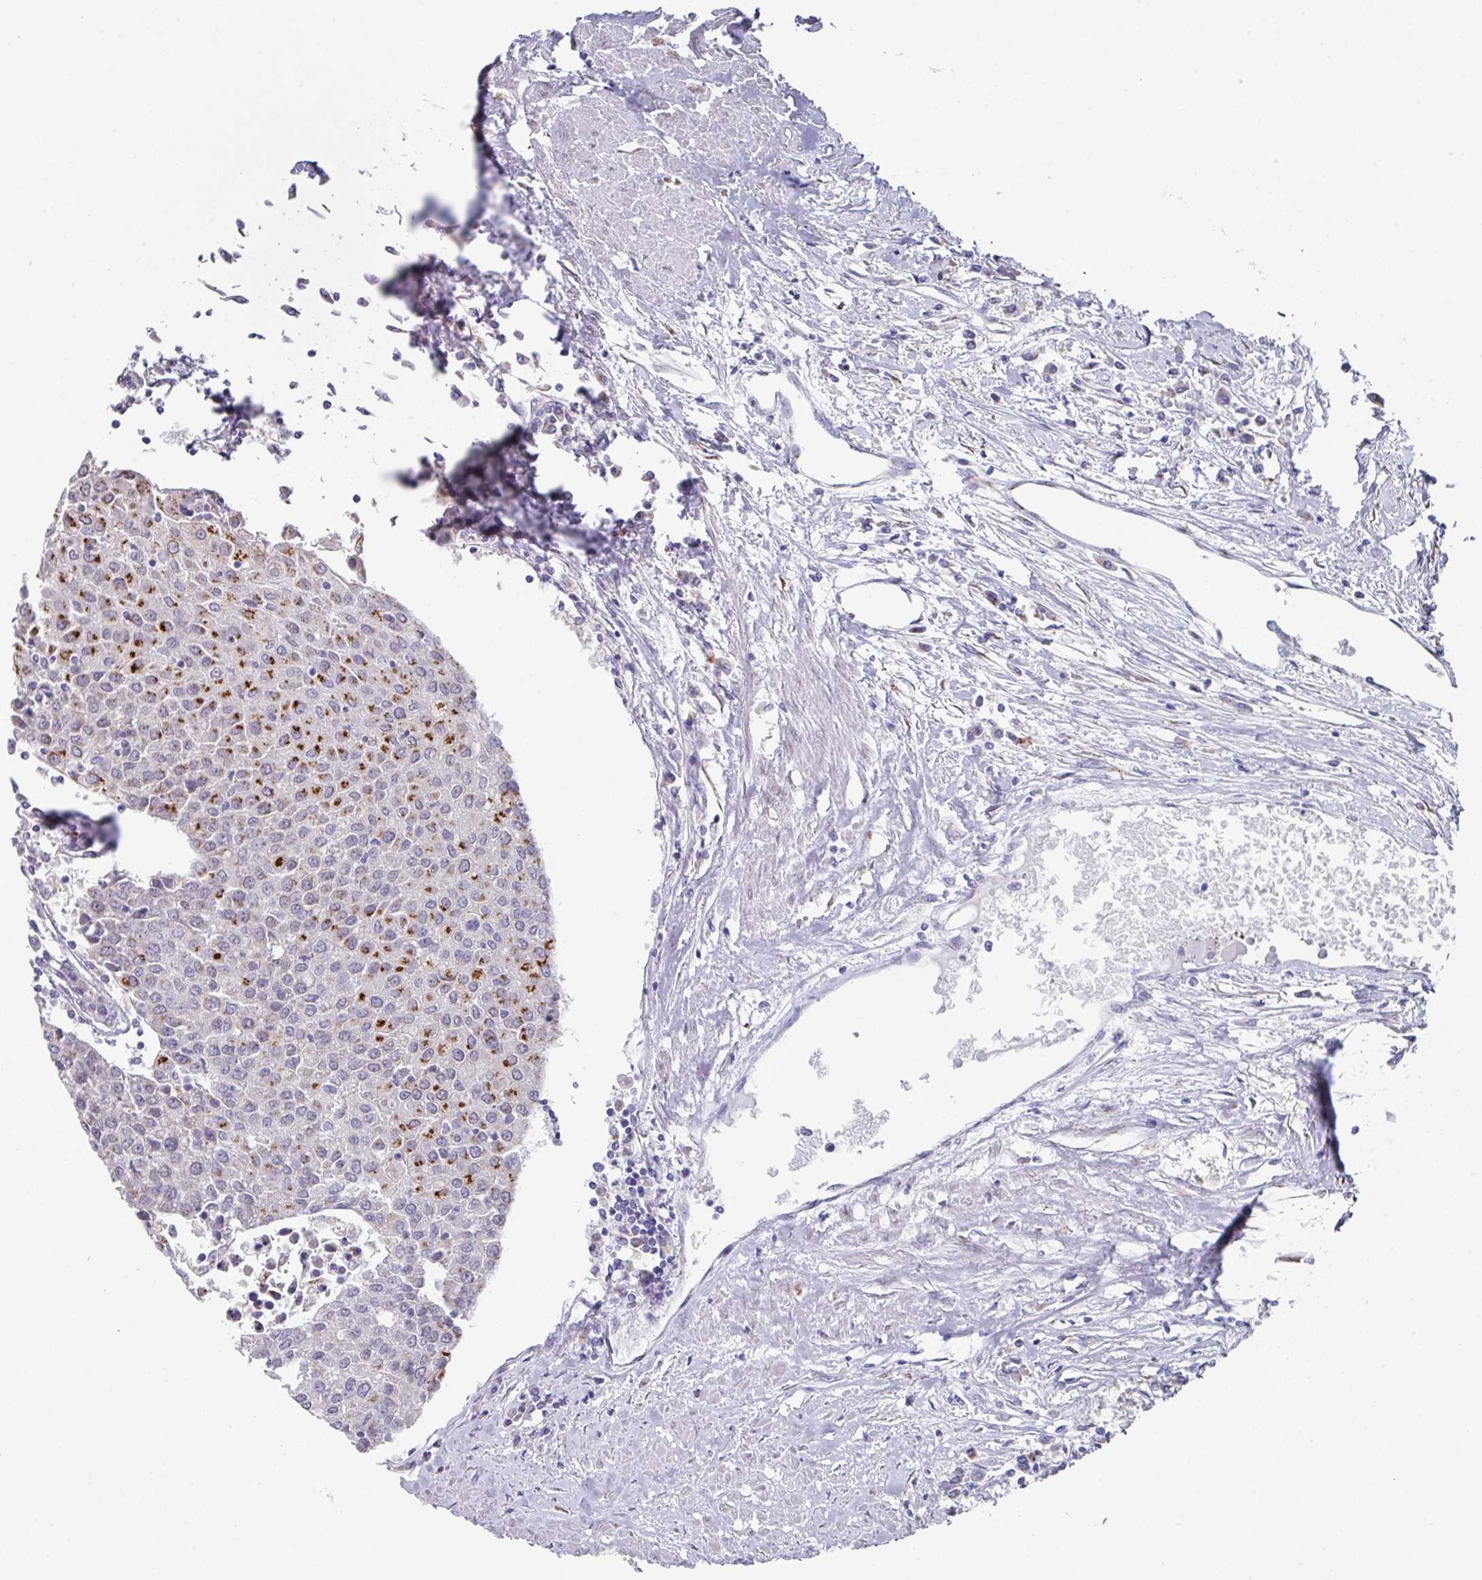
{"staining": {"intensity": "moderate", "quantity": "<25%", "location": "cytoplasmic/membranous"}, "tissue": "urothelial cancer", "cell_type": "Tumor cells", "image_type": "cancer", "snomed": [{"axis": "morphology", "description": "Urothelial carcinoma, High grade"}, {"axis": "topography", "description": "Urinary bladder"}], "caption": "Protein analysis of urothelial carcinoma (high-grade) tissue displays moderate cytoplasmic/membranous staining in about <25% of tumor cells. The staining is performed using DAB (3,3'-diaminobenzidine) brown chromogen to label protein expression. The nuclei are counter-stained blue using hematoxylin.", "gene": "VKORC1L1", "patient": {"sex": "female", "age": 85}}